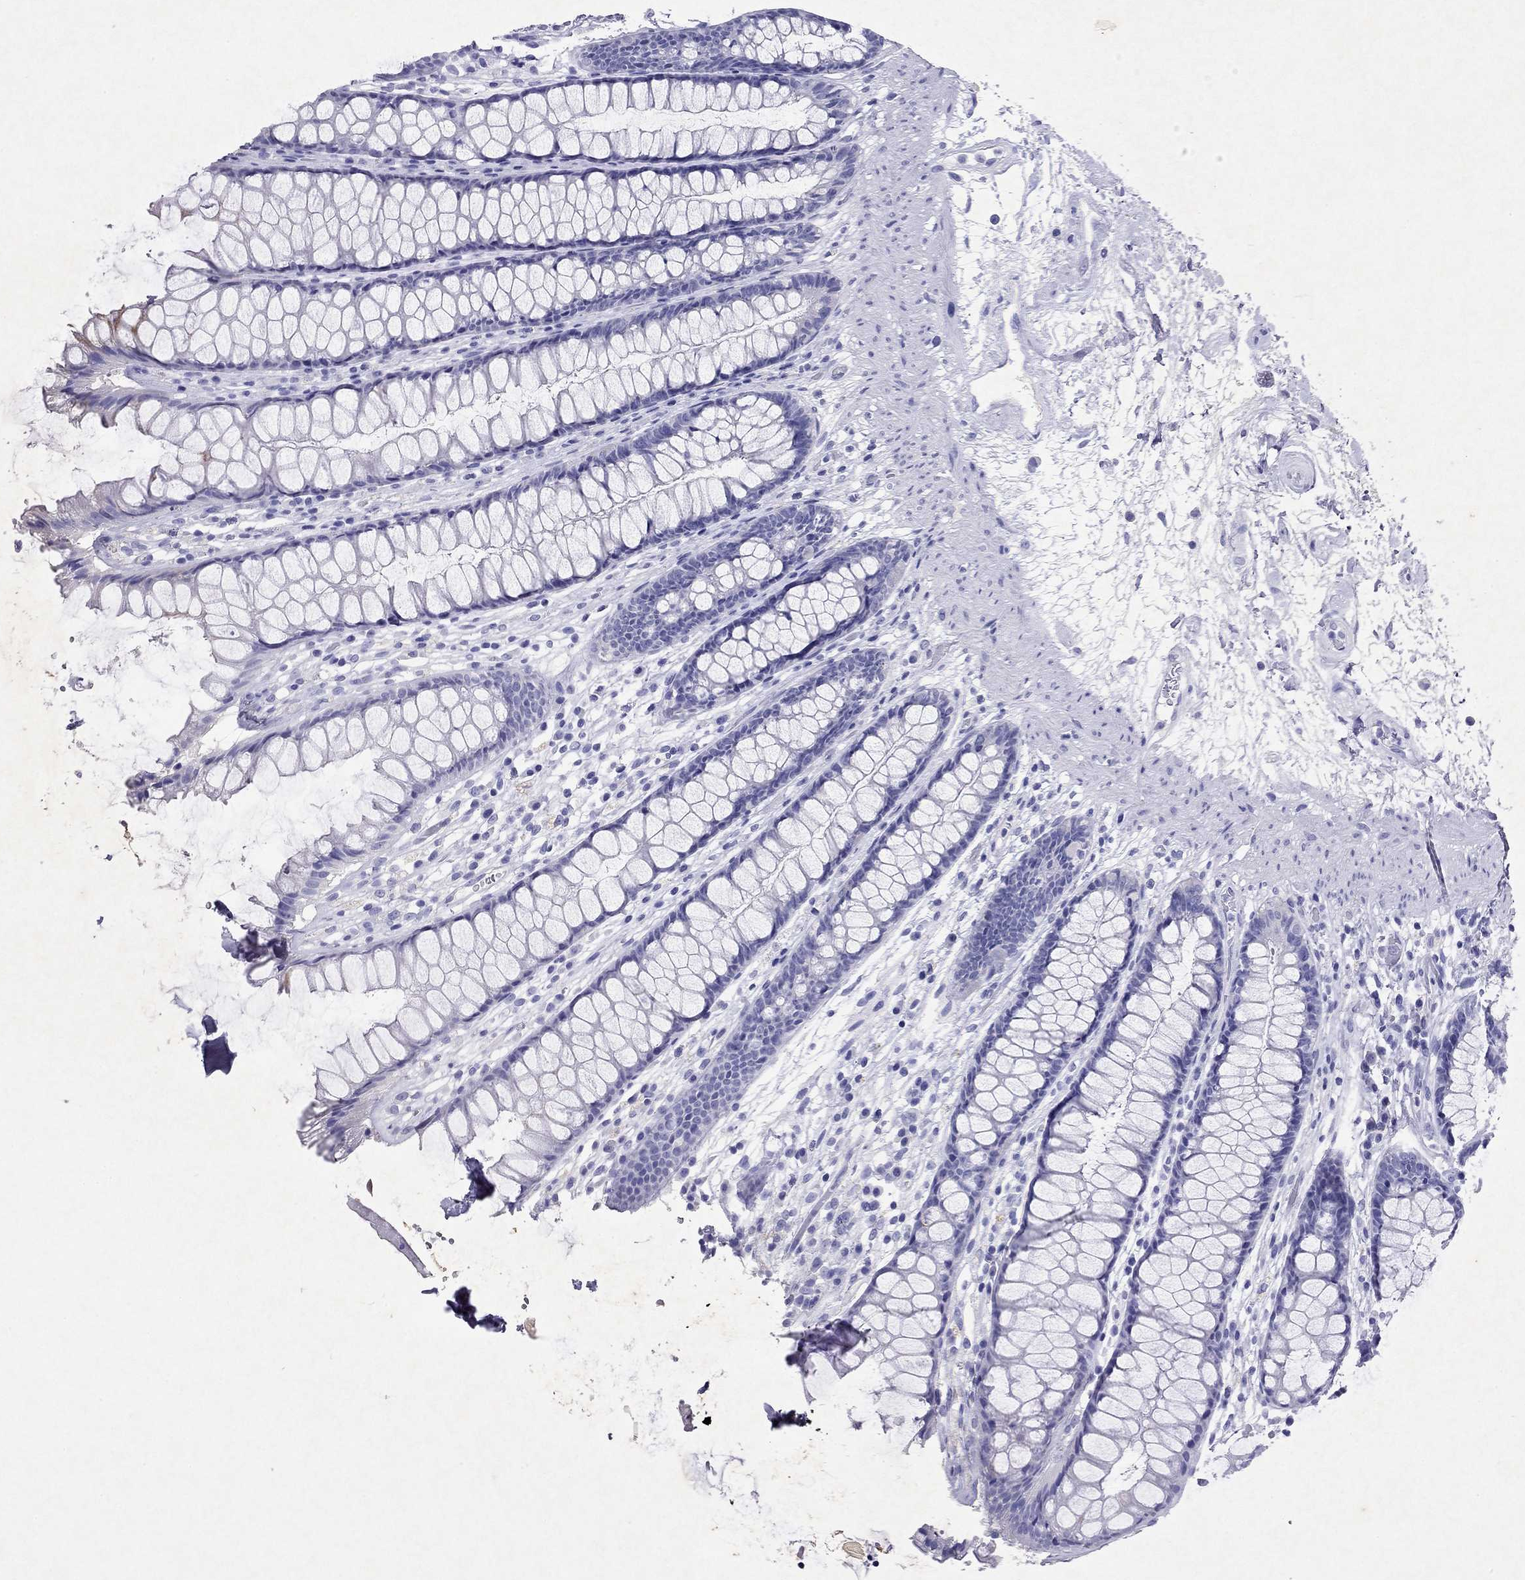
{"staining": {"intensity": "negative", "quantity": "none", "location": "none"}, "tissue": "rectum", "cell_type": "Glandular cells", "image_type": "normal", "snomed": [{"axis": "morphology", "description": "Normal tissue, NOS"}, {"axis": "topography", "description": "Rectum"}], "caption": "Glandular cells show no significant staining in benign rectum. (DAB IHC with hematoxylin counter stain).", "gene": "ARMC12", "patient": {"sex": "male", "age": 72}}